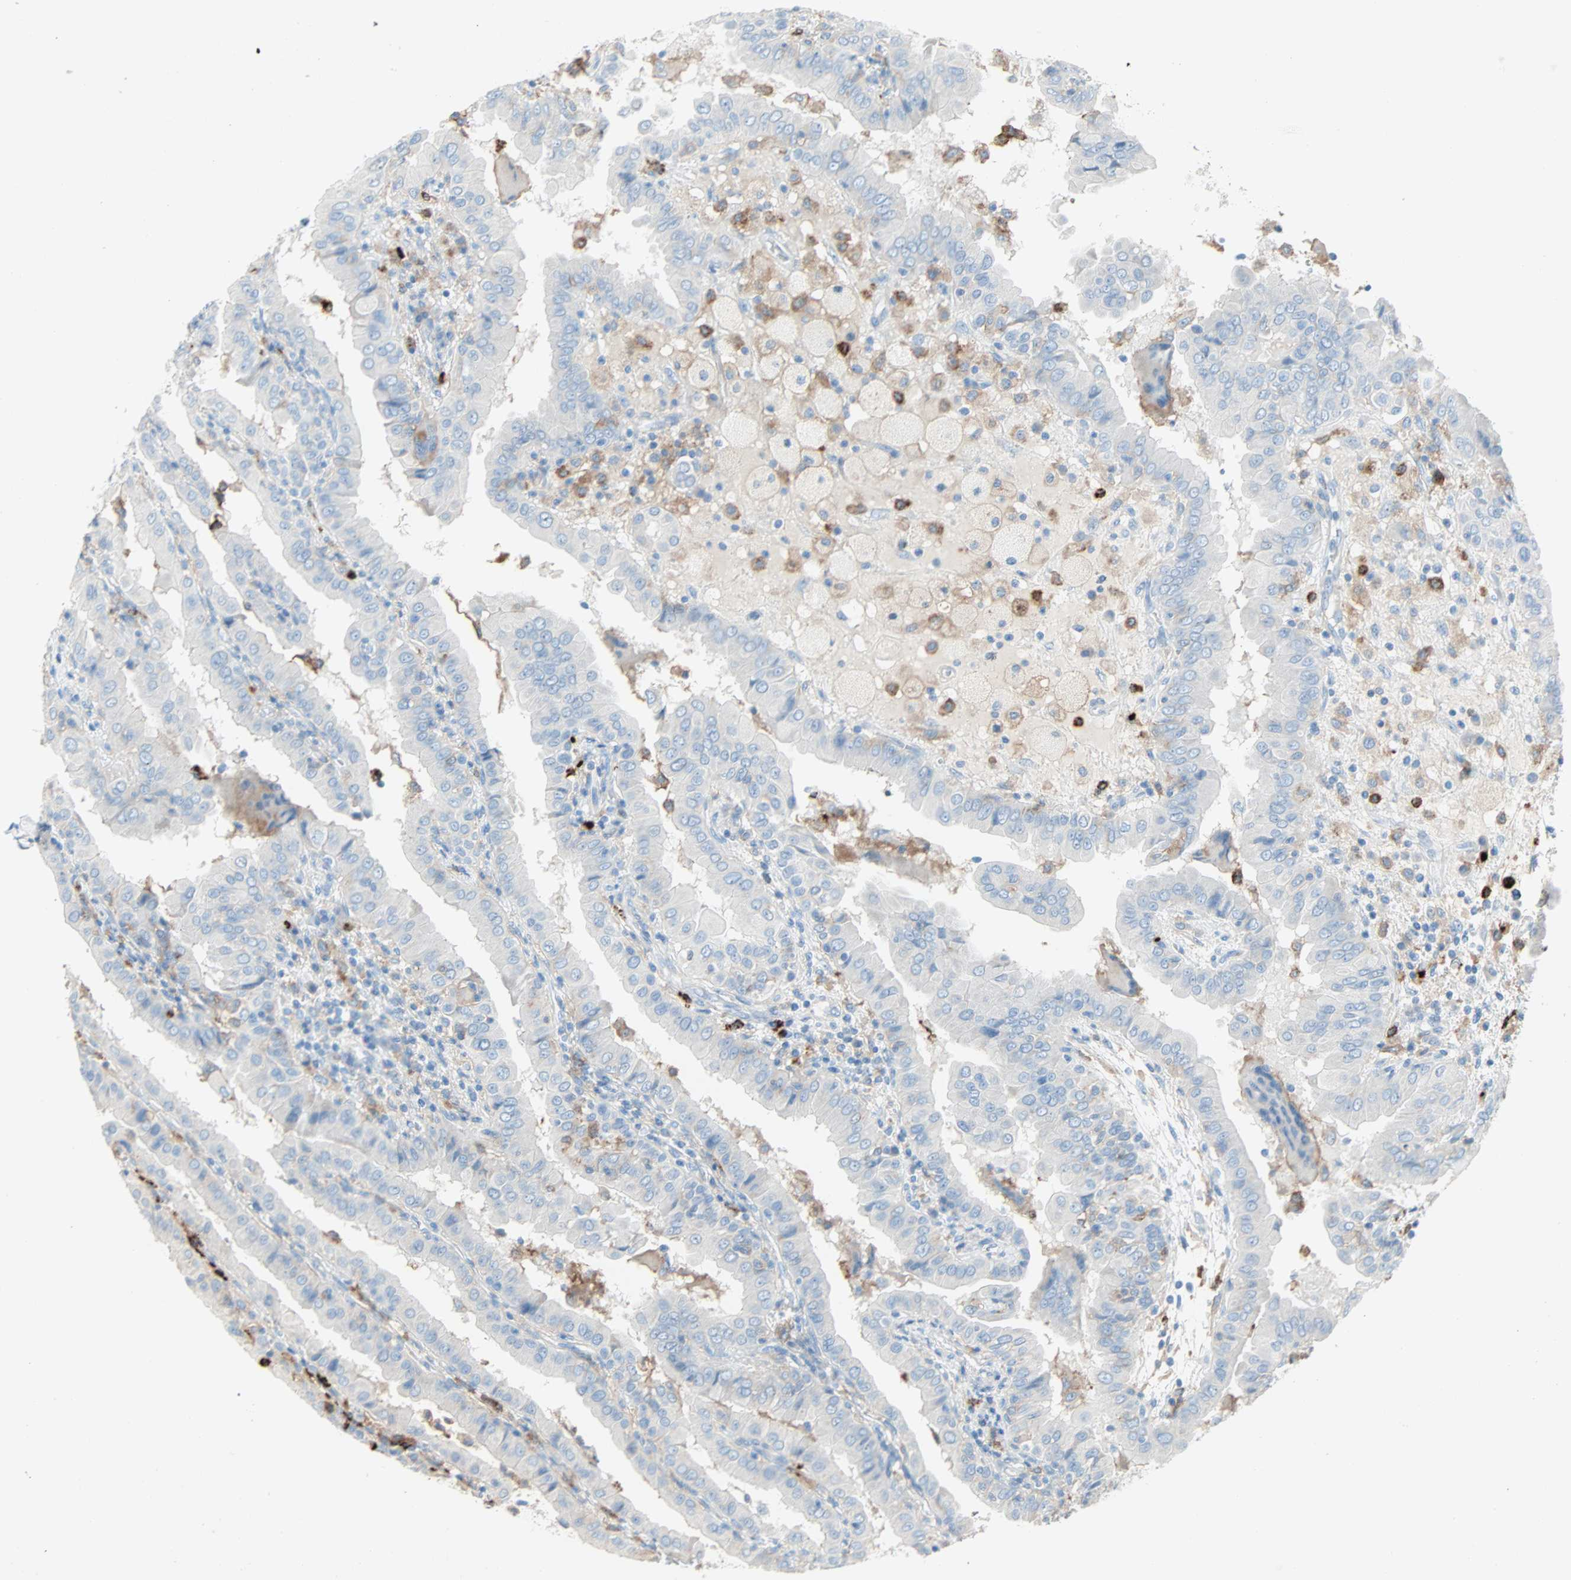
{"staining": {"intensity": "negative", "quantity": "none", "location": "none"}, "tissue": "thyroid cancer", "cell_type": "Tumor cells", "image_type": "cancer", "snomed": [{"axis": "morphology", "description": "Papillary adenocarcinoma, NOS"}, {"axis": "topography", "description": "Thyroid gland"}], "caption": "Immunohistochemistry histopathology image of human thyroid cancer stained for a protein (brown), which exhibits no staining in tumor cells. (DAB IHC with hematoxylin counter stain).", "gene": "CLEC4A", "patient": {"sex": "male", "age": 33}}